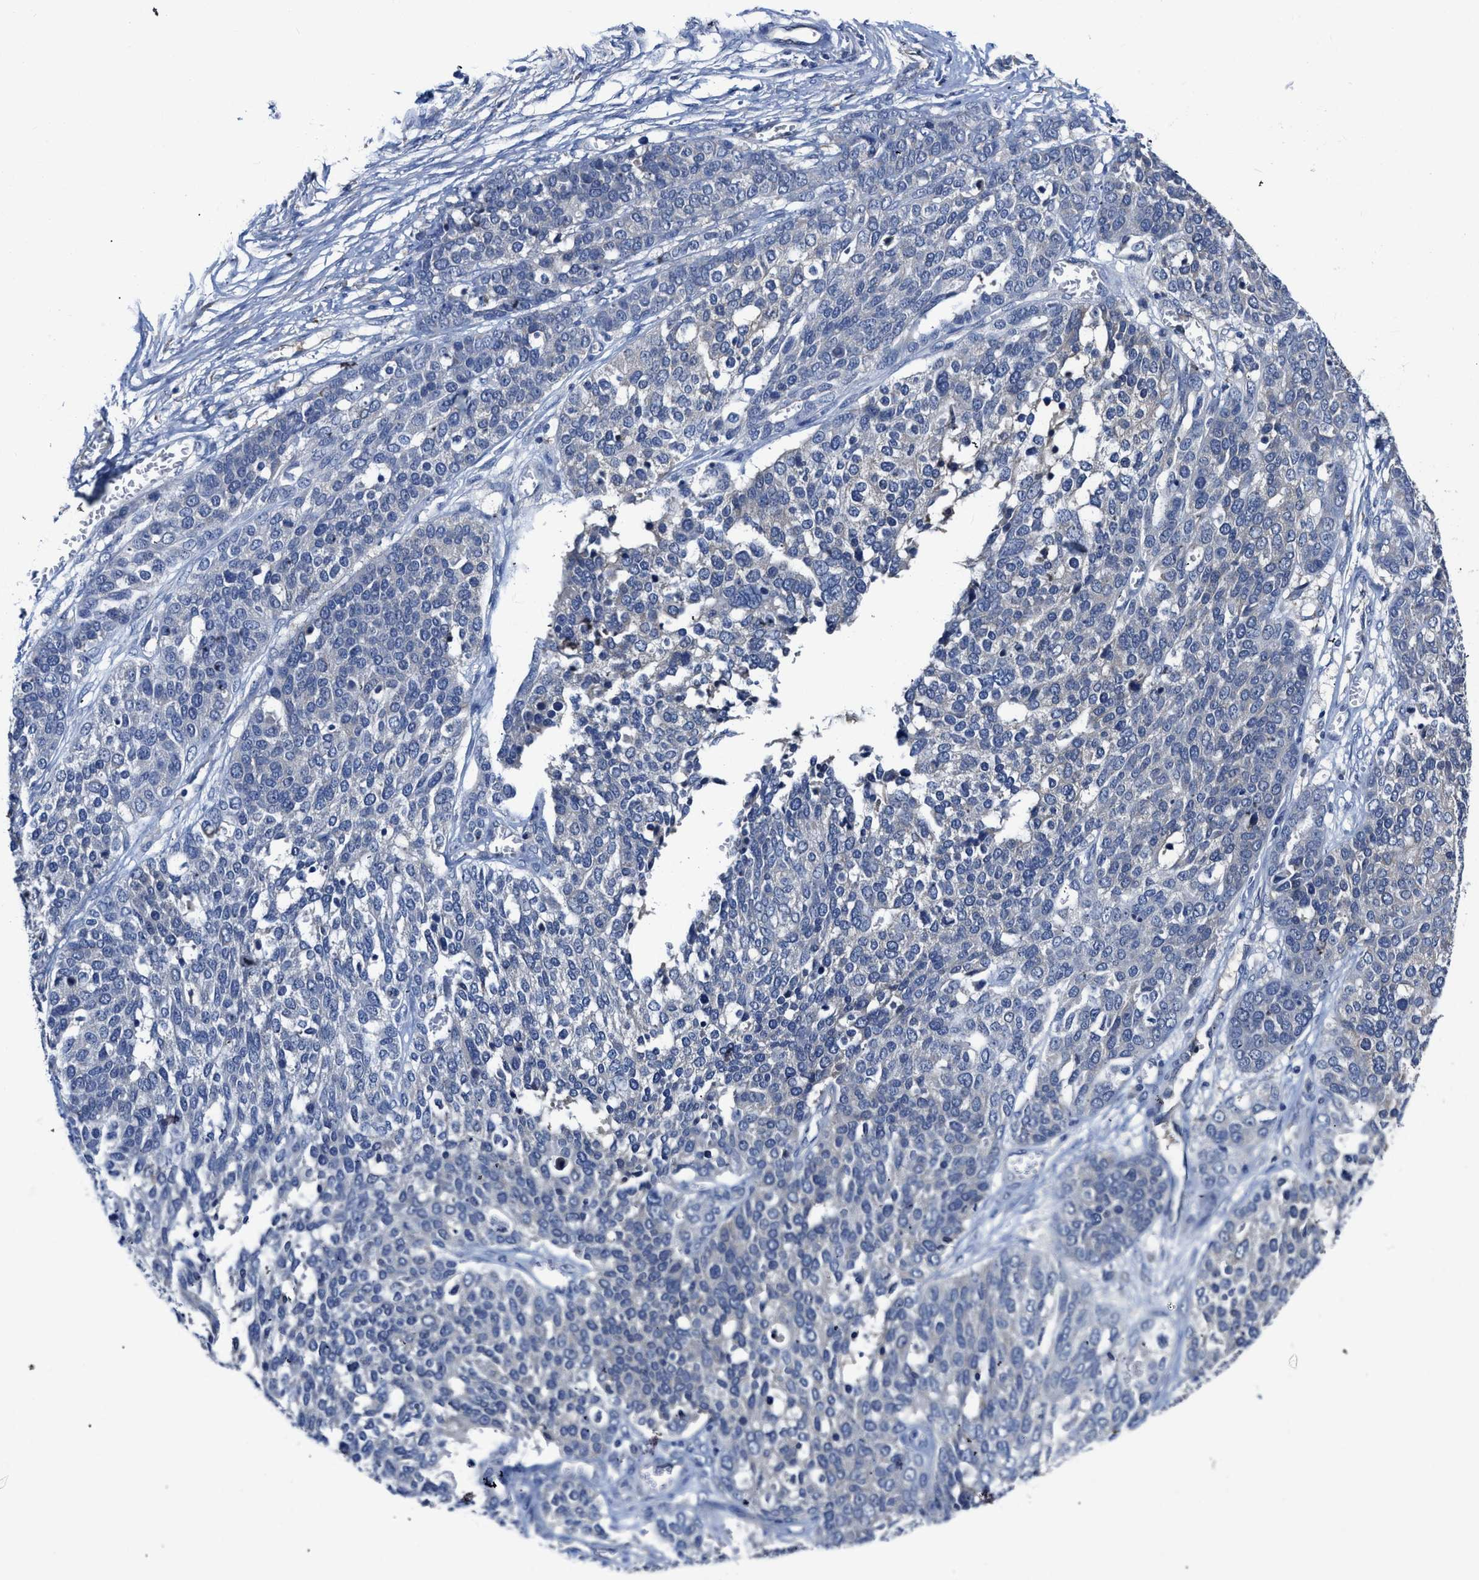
{"staining": {"intensity": "negative", "quantity": "none", "location": "none"}, "tissue": "ovarian cancer", "cell_type": "Tumor cells", "image_type": "cancer", "snomed": [{"axis": "morphology", "description": "Cystadenocarcinoma, serous, NOS"}, {"axis": "topography", "description": "Ovary"}], "caption": "Histopathology image shows no protein positivity in tumor cells of serous cystadenocarcinoma (ovarian) tissue. (IHC, brightfield microscopy, high magnification).", "gene": "C22orf42", "patient": {"sex": "female", "age": 44}}